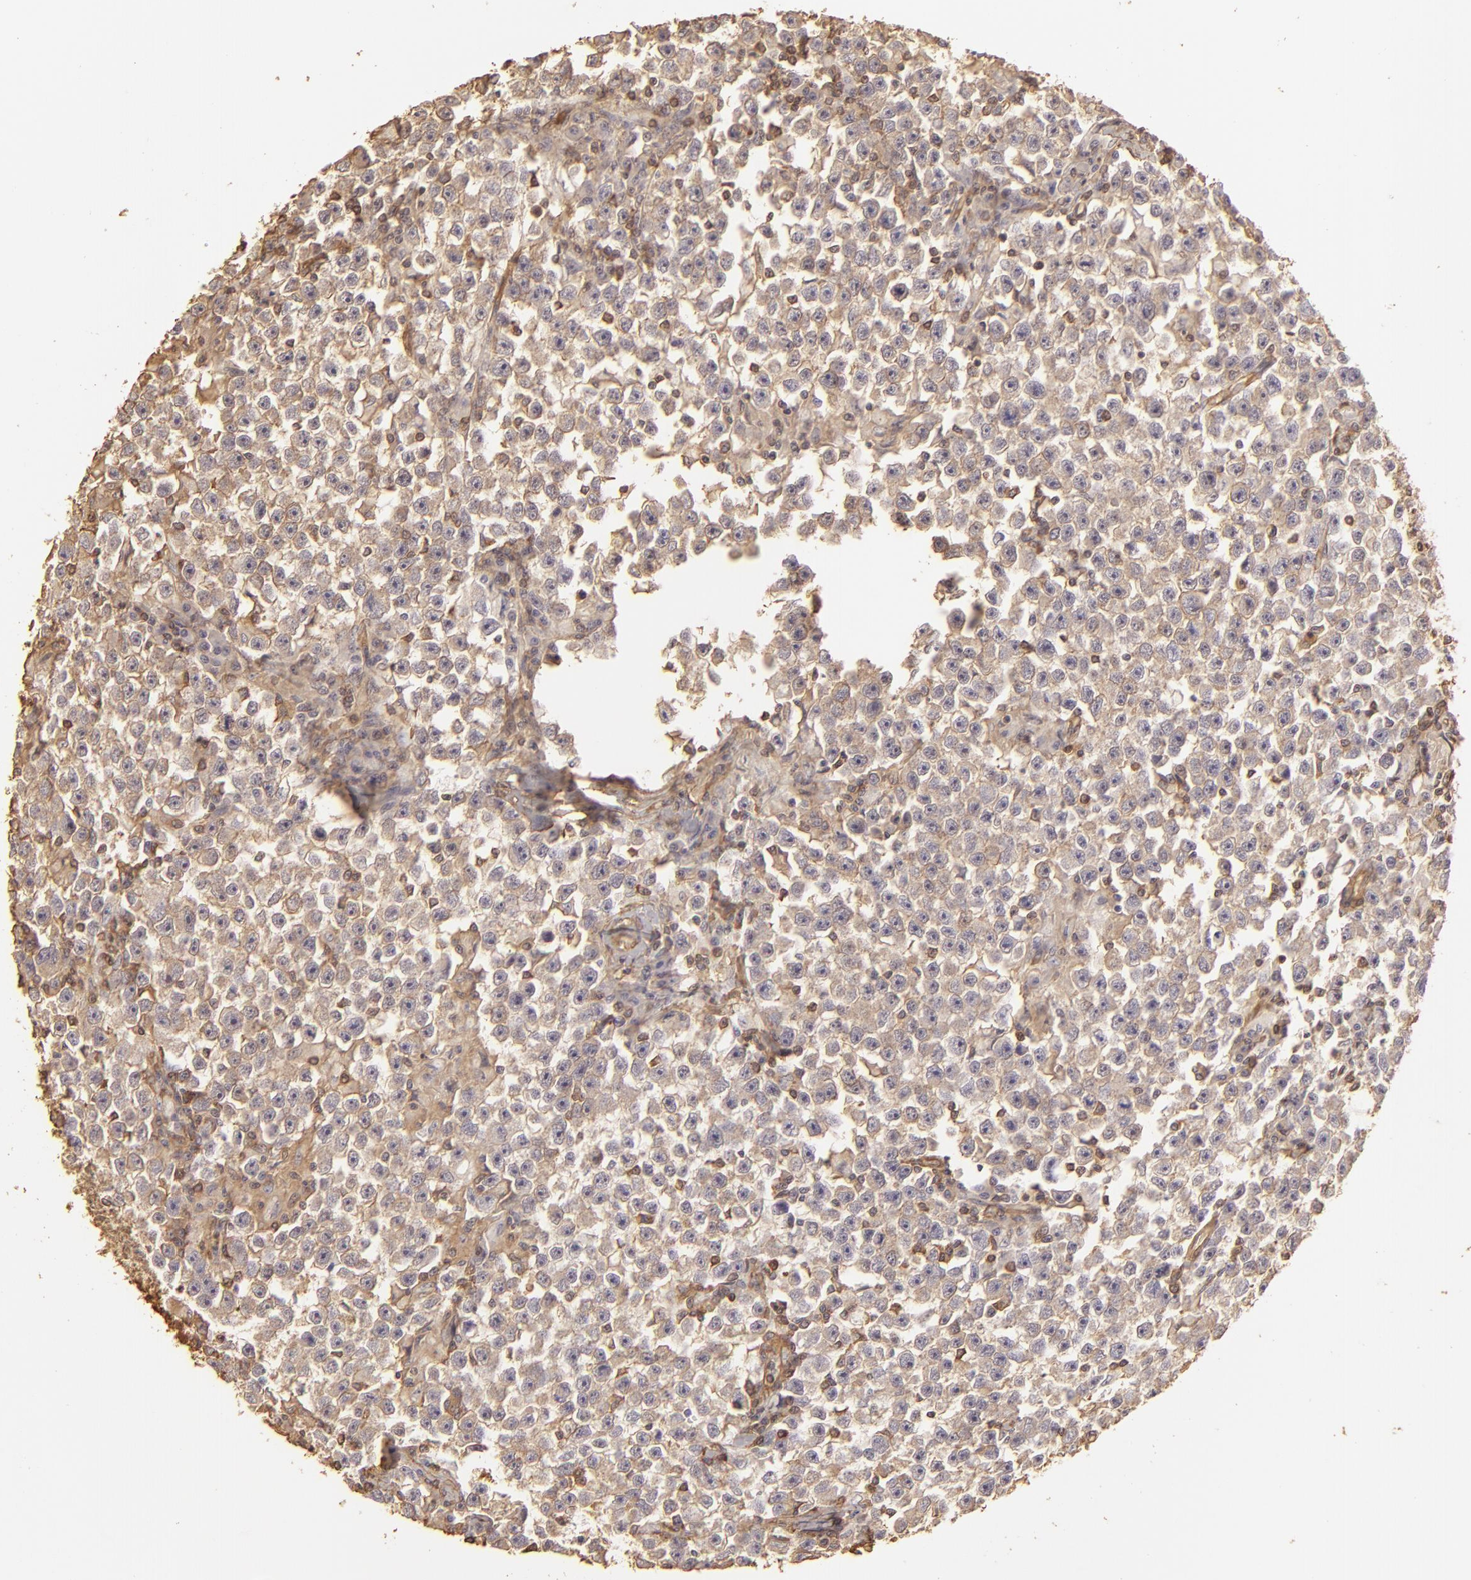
{"staining": {"intensity": "weak", "quantity": "<25%", "location": "cytoplasmic/membranous"}, "tissue": "testis cancer", "cell_type": "Tumor cells", "image_type": "cancer", "snomed": [{"axis": "morphology", "description": "Seminoma, NOS"}, {"axis": "topography", "description": "Testis"}], "caption": "Tumor cells are negative for brown protein staining in seminoma (testis). (DAB (3,3'-diaminobenzidine) immunohistochemistry (IHC) with hematoxylin counter stain).", "gene": "HSPB6", "patient": {"sex": "male", "age": 33}}